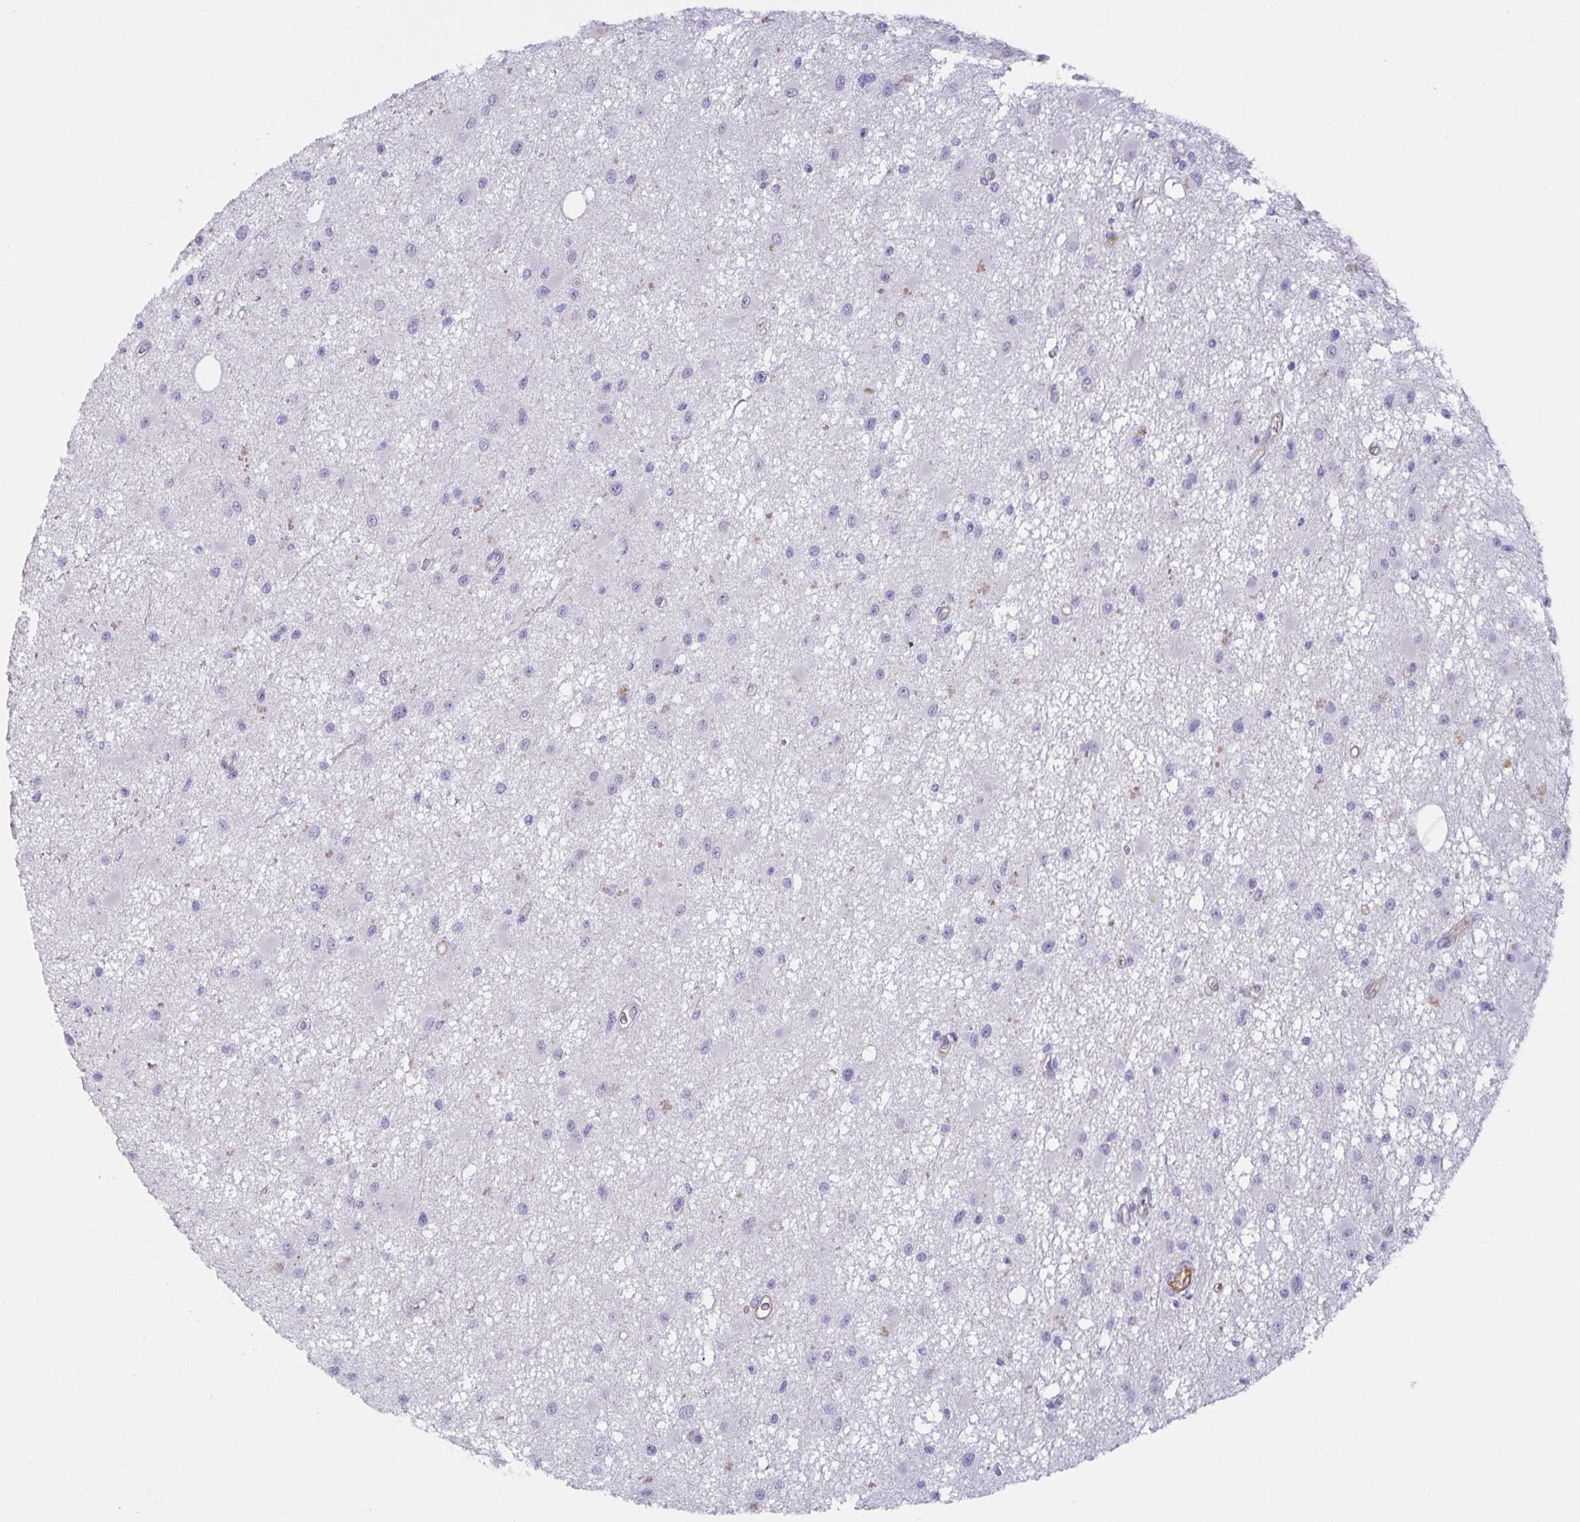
{"staining": {"intensity": "negative", "quantity": "none", "location": "none"}, "tissue": "glioma", "cell_type": "Tumor cells", "image_type": "cancer", "snomed": [{"axis": "morphology", "description": "Glioma, malignant, High grade"}, {"axis": "topography", "description": "Brain"}], "caption": "The immunohistochemistry micrograph has no significant positivity in tumor cells of glioma tissue.", "gene": "SPAG4", "patient": {"sex": "male", "age": 54}}